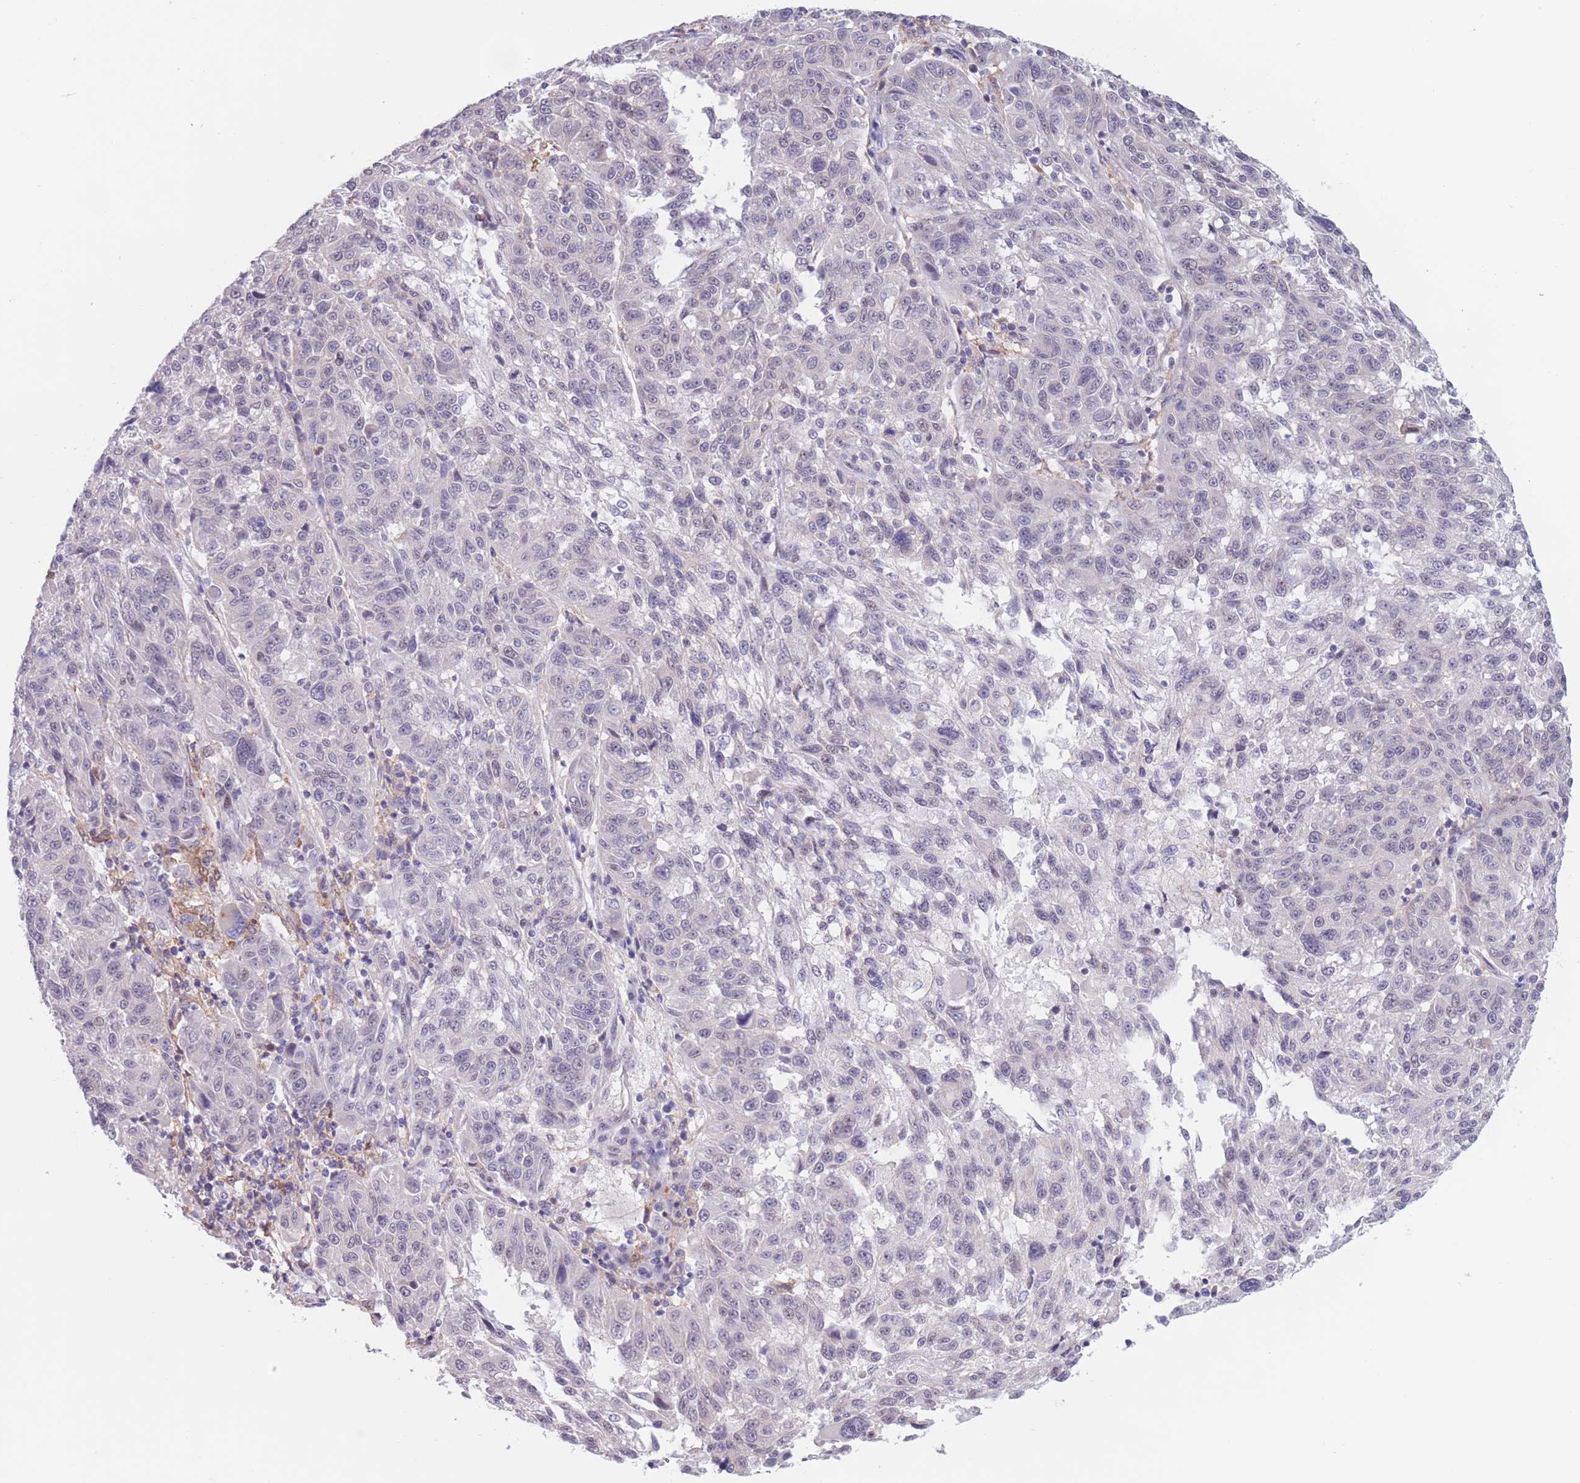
{"staining": {"intensity": "negative", "quantity": "none", "location": "none"}, "tissue": "melanoma", "cell_type": "Tumor cells", "image_type": "cancer", "snomed": [{"axis": "morphology", "description": "Malignant melanoma, NOS"}, {"axis": "topography", "description": "Skin"}], "caption": "IHC micrograph of neoplastic tissue: melanoma stained with DAB (3,3'-diaminobenzidine) demonstrates no significant protein expression in tumor cells.", "gene": "PODXL", "patient": {"sex": "male", "age": 53}}